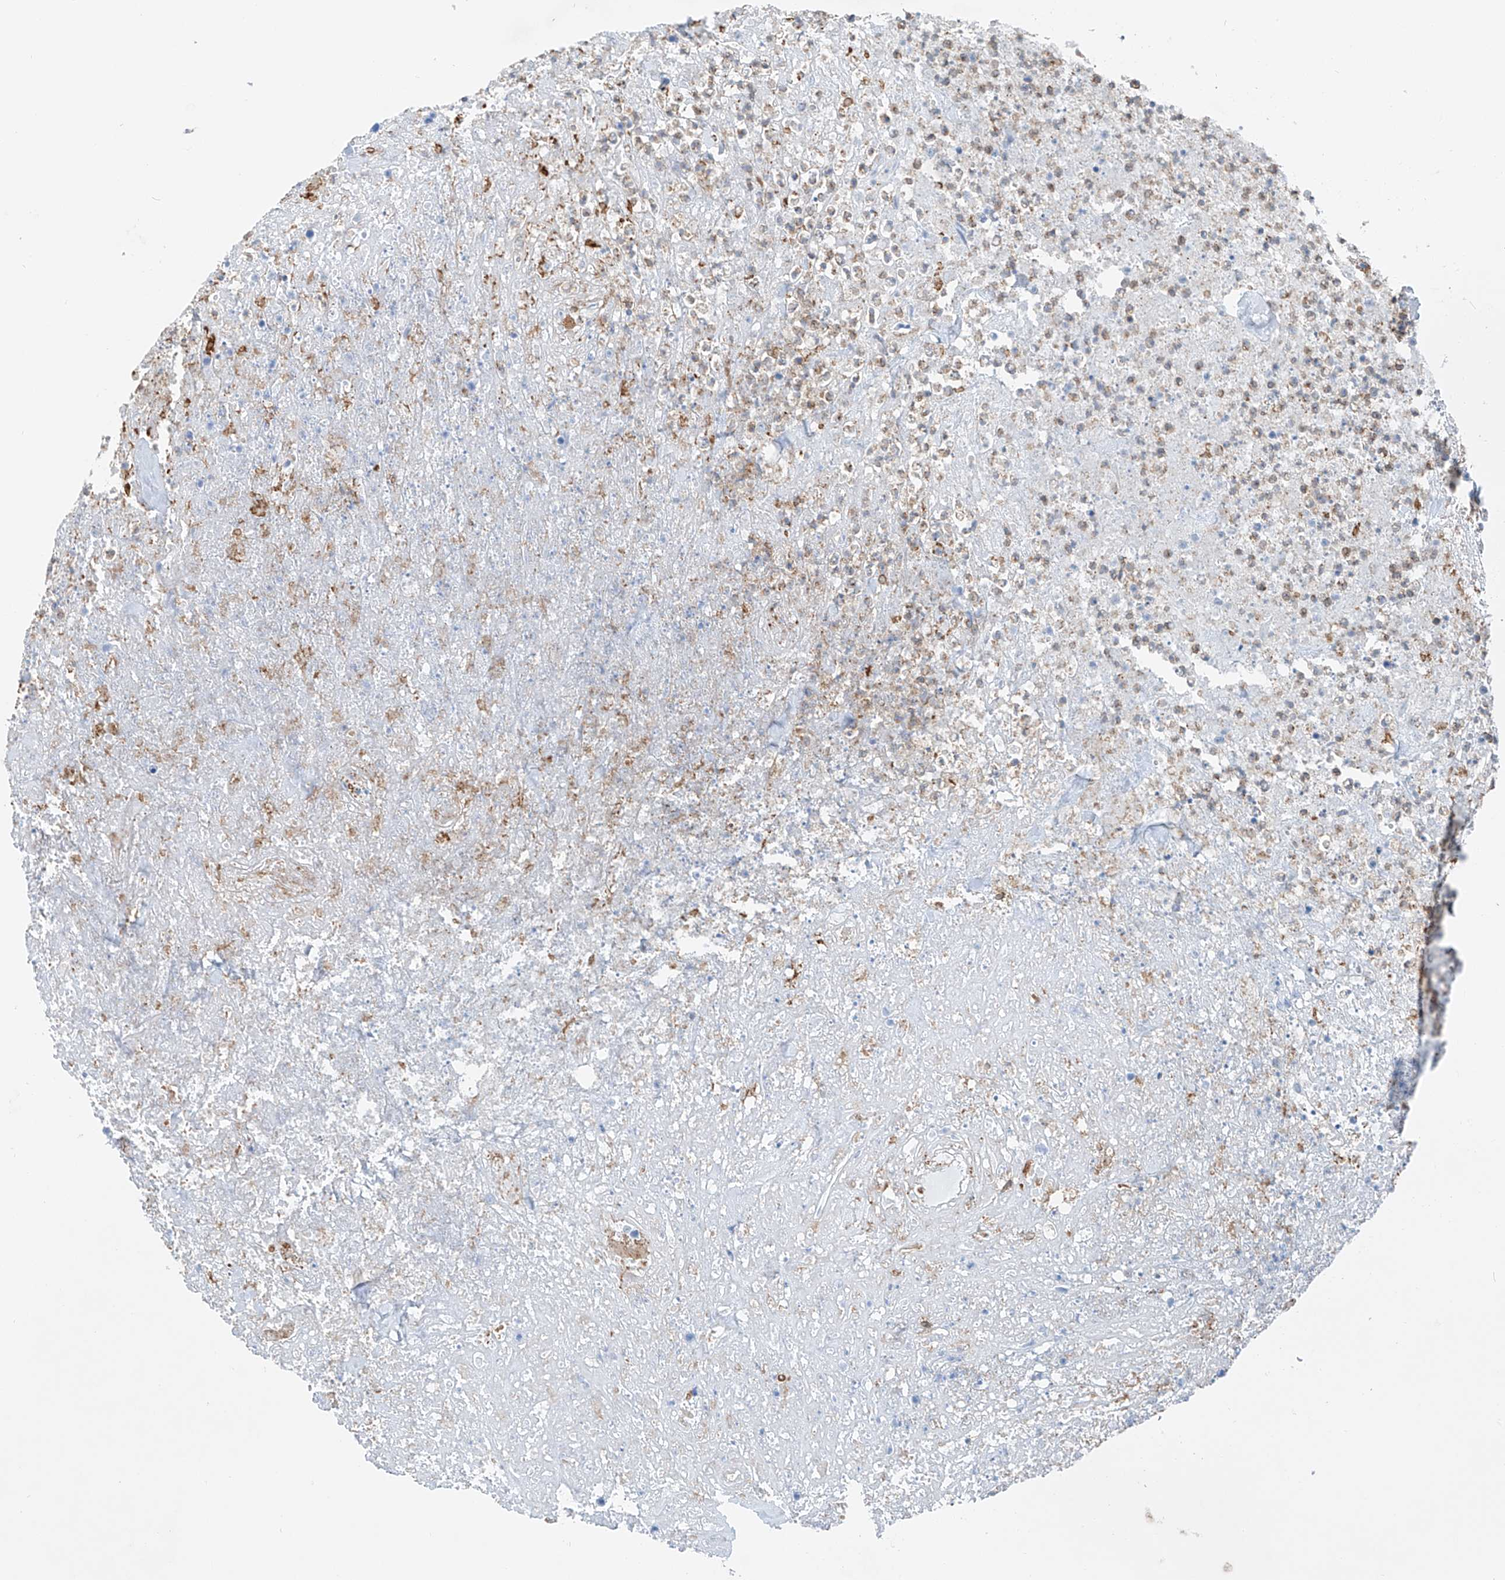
{"staining": {"intensity": "moderate", "quantity": "25%-75%", "location": "cytoplasmic/membranous"}, "tissue": "lymphoma", "cell_type": "Tumor cells", "image_type": "cancer", "snomed": [{"axis": "morphology", "description": "Malignant lymphoma, non-Hodgkin's type, High grade"}, {"axis": "topography", "description": "Colon"}], "caption": "DAB (3,3'-diaminobenzidine) immunohistochemical staining of human malignant lymphoma, non-Hodgkin's type (high-grade) reveals moderate cytoplasmic/membranous protein expression in about 25%-75% of tumor cells.", "gene": "TBXAS1", "patient": {"sex": "female", "age": 53}}